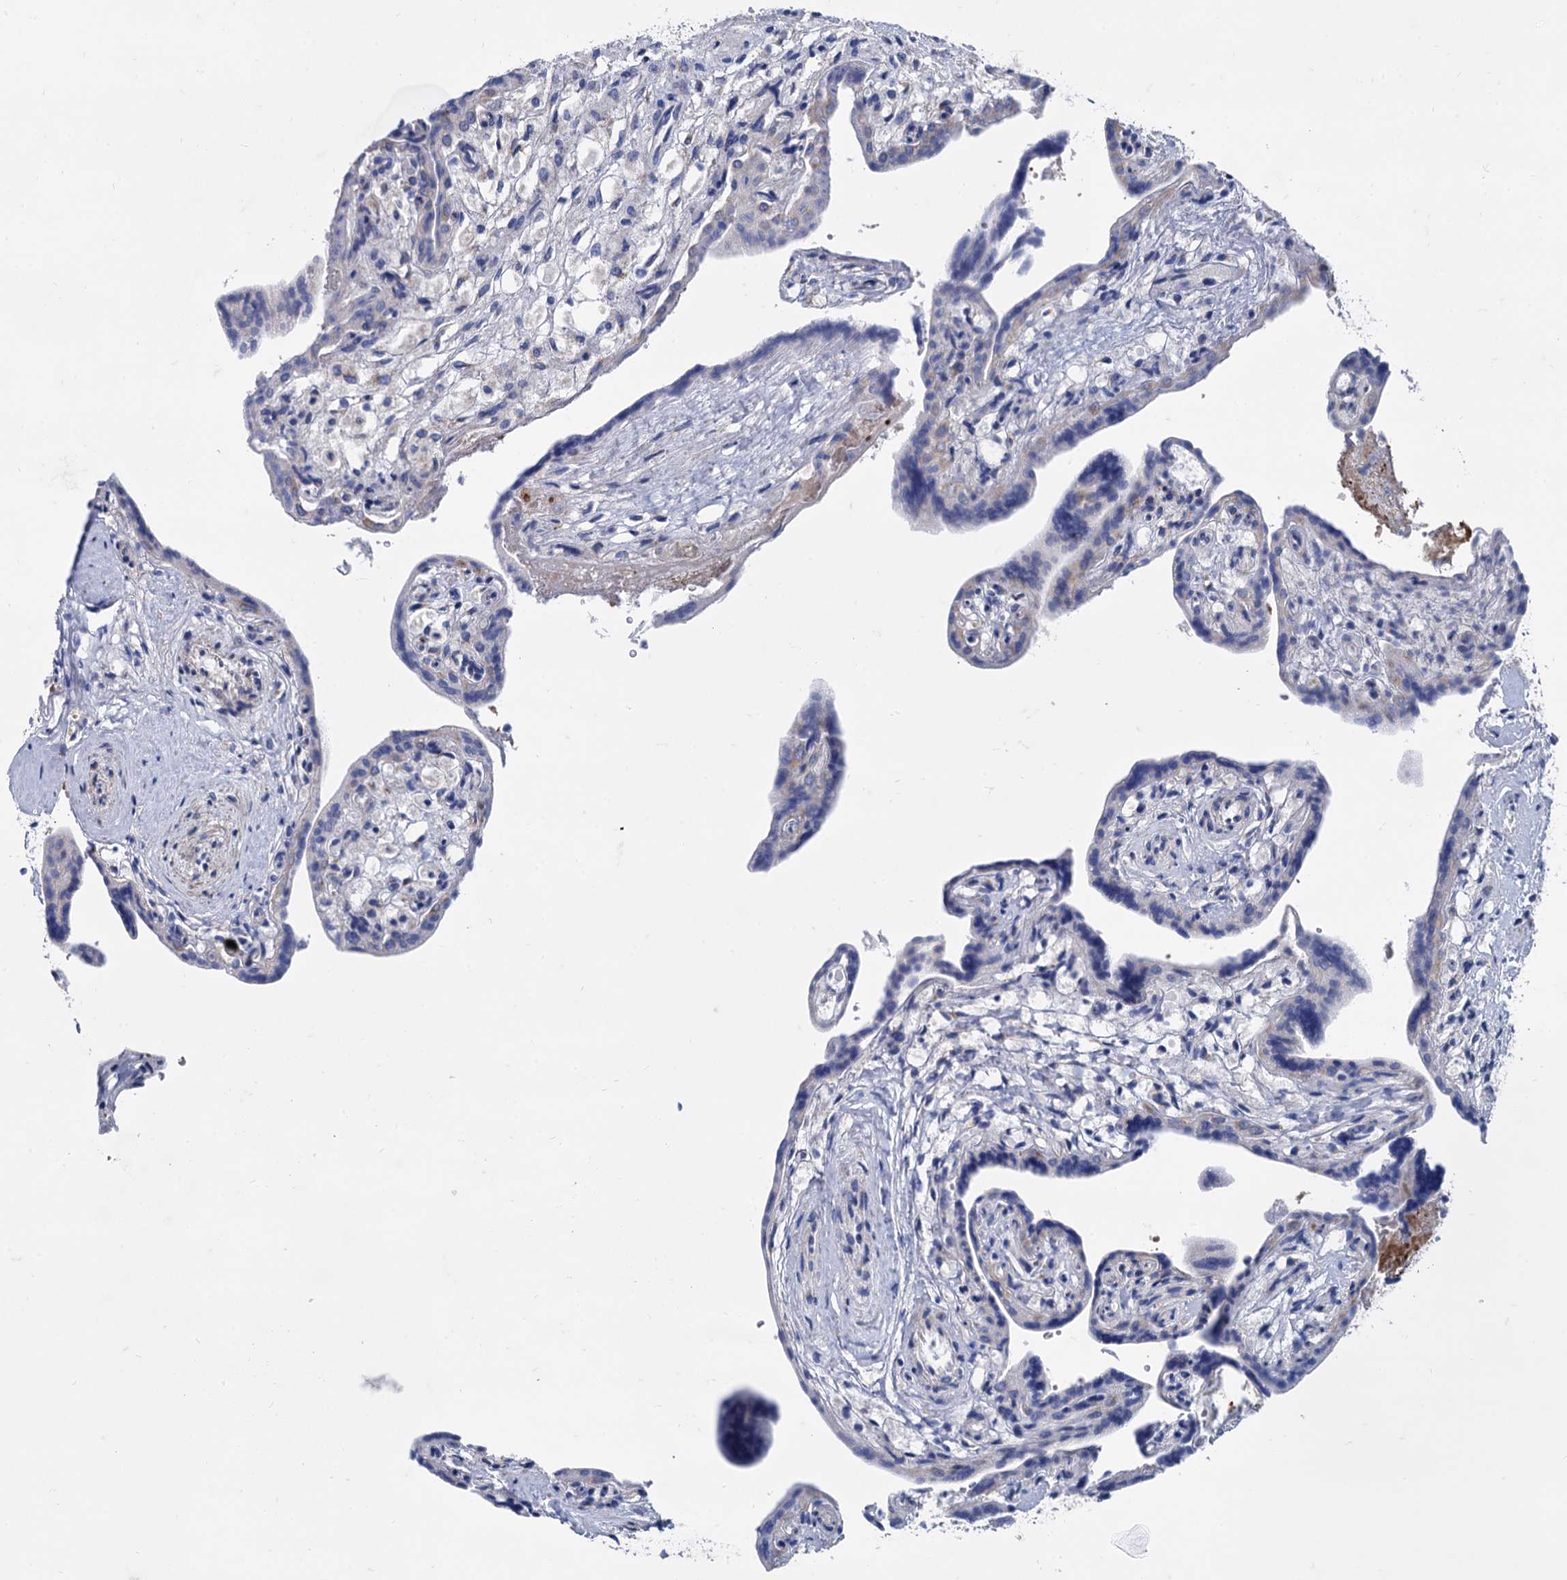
{"staining": {"intensity": "negative", "quantity": "none", "location": "none"}, "tissue": "placenta", "cell_type": "Trophoblastic cells", "image_type": "normal", "snomed": [{"axis": "morphology", "description": "Normal tissue, NOS"}, {"axis": "topography", "description": "Placenta"}], "caption": "This micrograph is of normal placenta stained with immunohistochemistry to label a protein in brown with the nuclei are counter-stained blue. There is no staining in trophoblastic cells.", "gene": "FOXR2", "patient": {"sex": "female", "age": 37}}